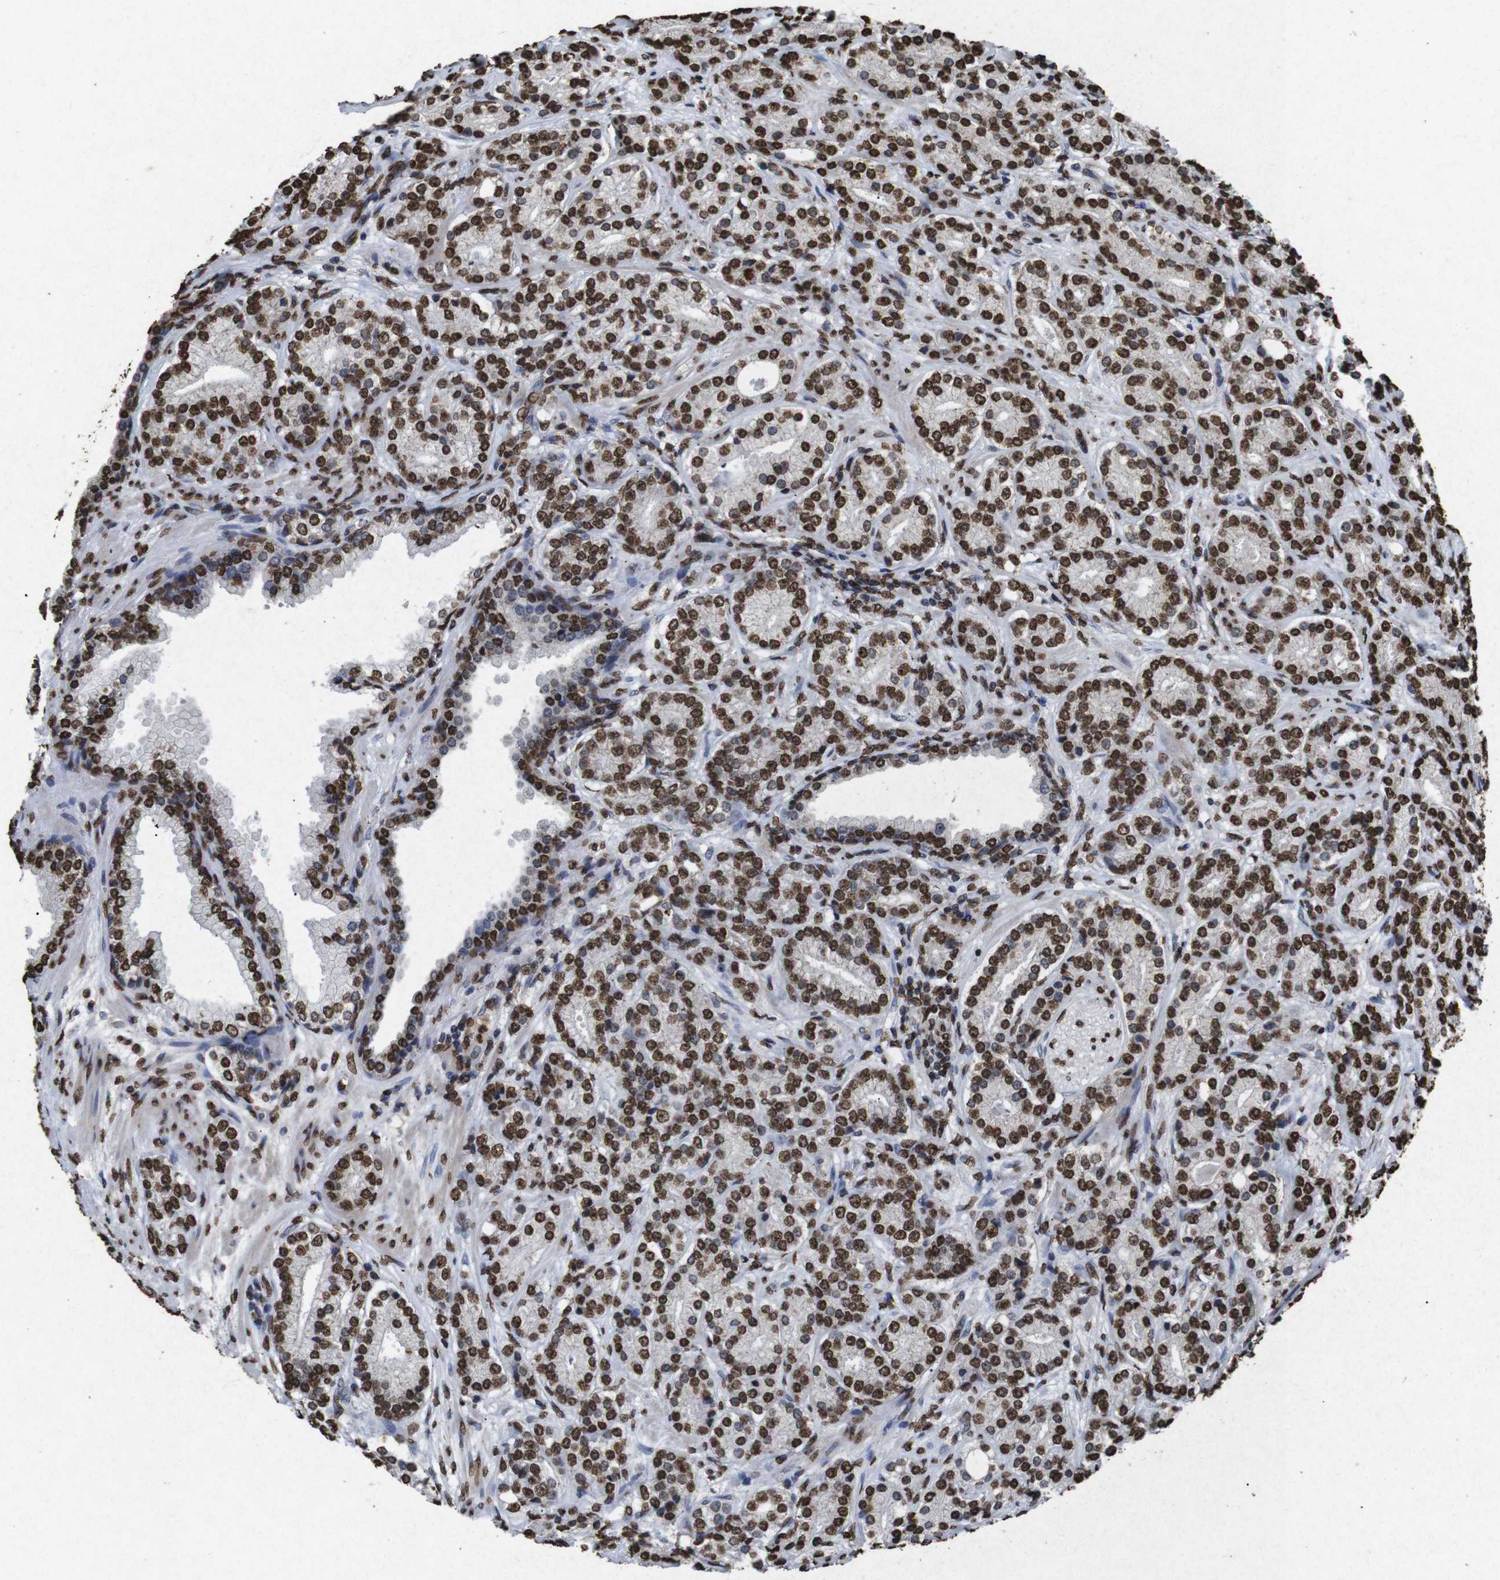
{"staining": {"intensity": "strong", "quantity": ">75%", "location": "nuclear"}, "tissue": "prostate cancer", "cell_type": "Tumor cells", "image_type": "cancer", "snomed": [{"axis": "morphology", "description": "Adenocarcinoma, High grade"}, {"axis": "topography", "description": "Prostate"}], "caption": "Prostate cancer (high-grade adenocarcinoma) stained for a protein (brown) displays strong nuclear positive staining in about >75% of tumor cells.", "gene": "MDM2", "patient": {"sex": "male", "age": 61}}